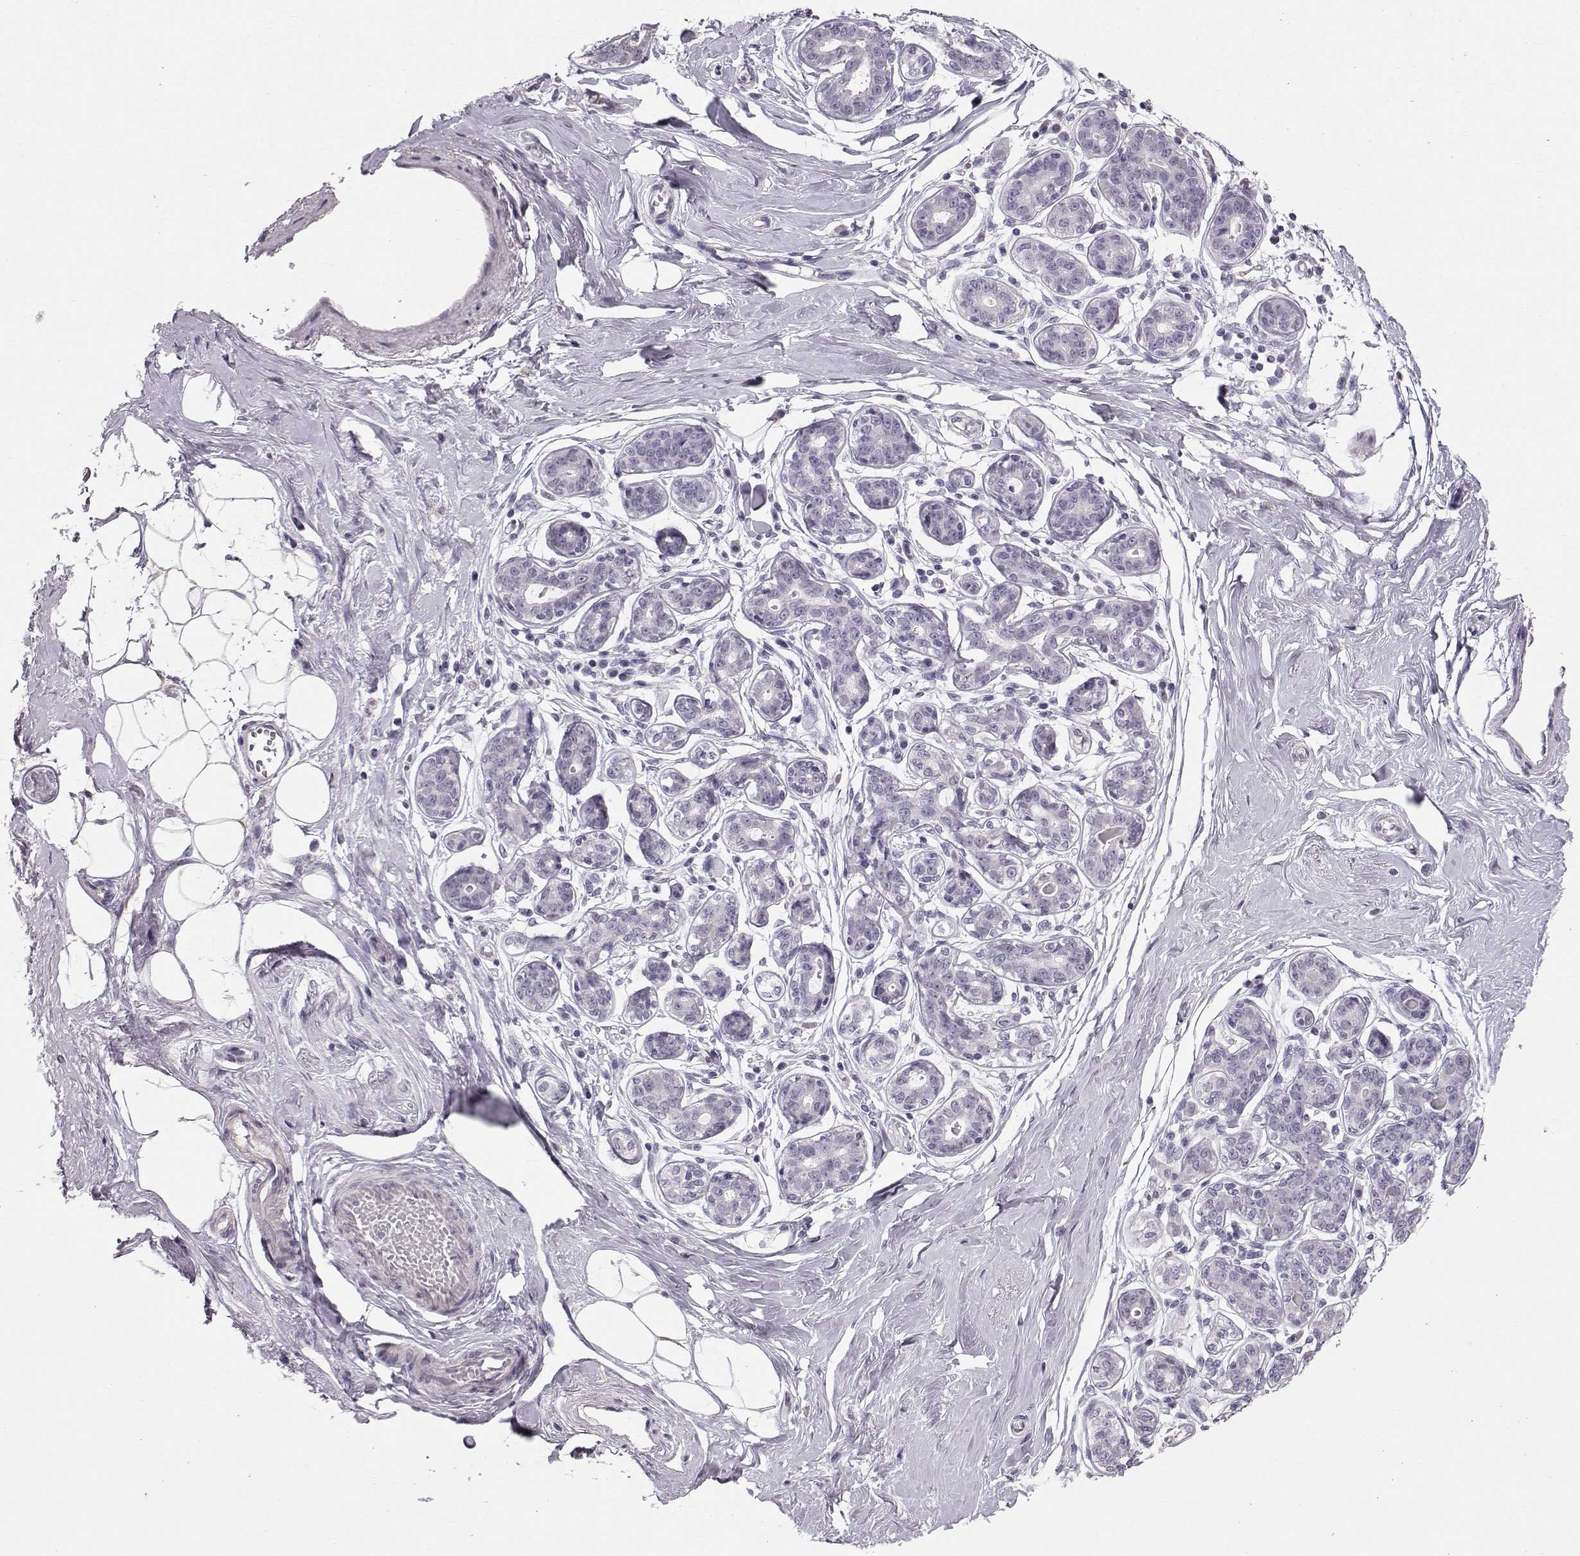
{"staining": {"intensity": "negative", "quantity": "none", "location": "none"}, "tissue": "breast", "cell_type": "Adipocytes", "image_type": "normal", "snomed": [{"axis": "morphology", "description": "Normal tissue, NOS"}, {"axis": "topography", "description": "Skin"}, {"axis": "topography", "description": "Breast"}], "caption": "This image is of unremarkable breast stained with immunohistochemistry (IHC) to label a protein in brown with the nuclei are counter-stained blue. There is no positivity in adipocytes. (DAB (3,3'-diaminobenzidine) IHC, high magnification).", "gene": "POU1F1", "patient": {"sex": "female", "age": 43}}